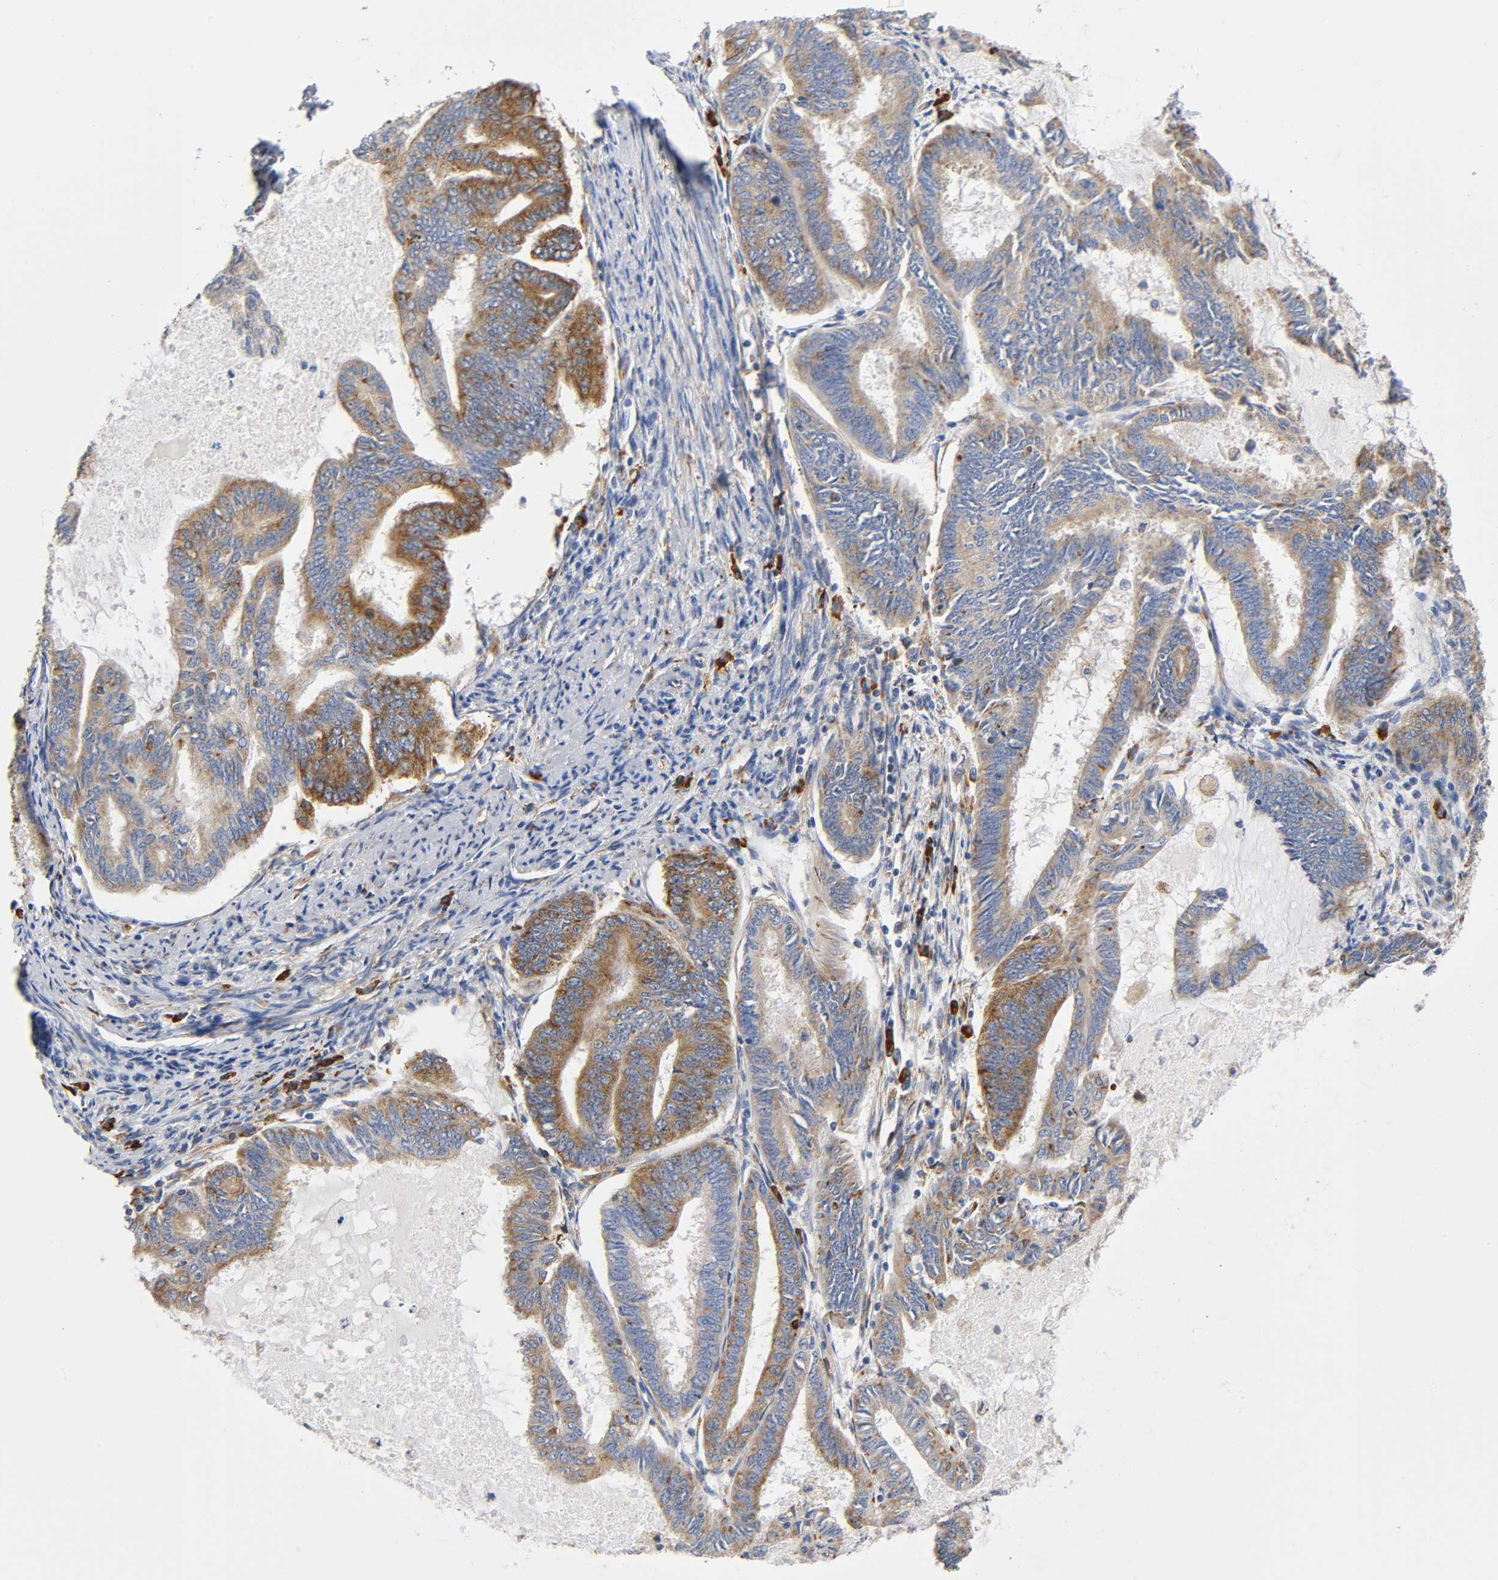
{"staining": {"intensity": "moderate", "quantity": ">75%", "location": "cytoplasmic/membranous"}, "tissue": "endometrial cancer", "cell_type": "Tumor cells", "image_type": "cancer", "snomed": [{"axis": "morphology", "description": "Adenocarcinoma, NOS"}, {"axis": "topography", "description": "Endometrium"}], "caption": "IHC of adenocarcinoma (endometrial) shows medium levels of moderate cytoplasmic/membranous positivity in about >75% of tumor cells.", "gene": "UCKL1", "patient": {"sex": "female", "age": 86}}